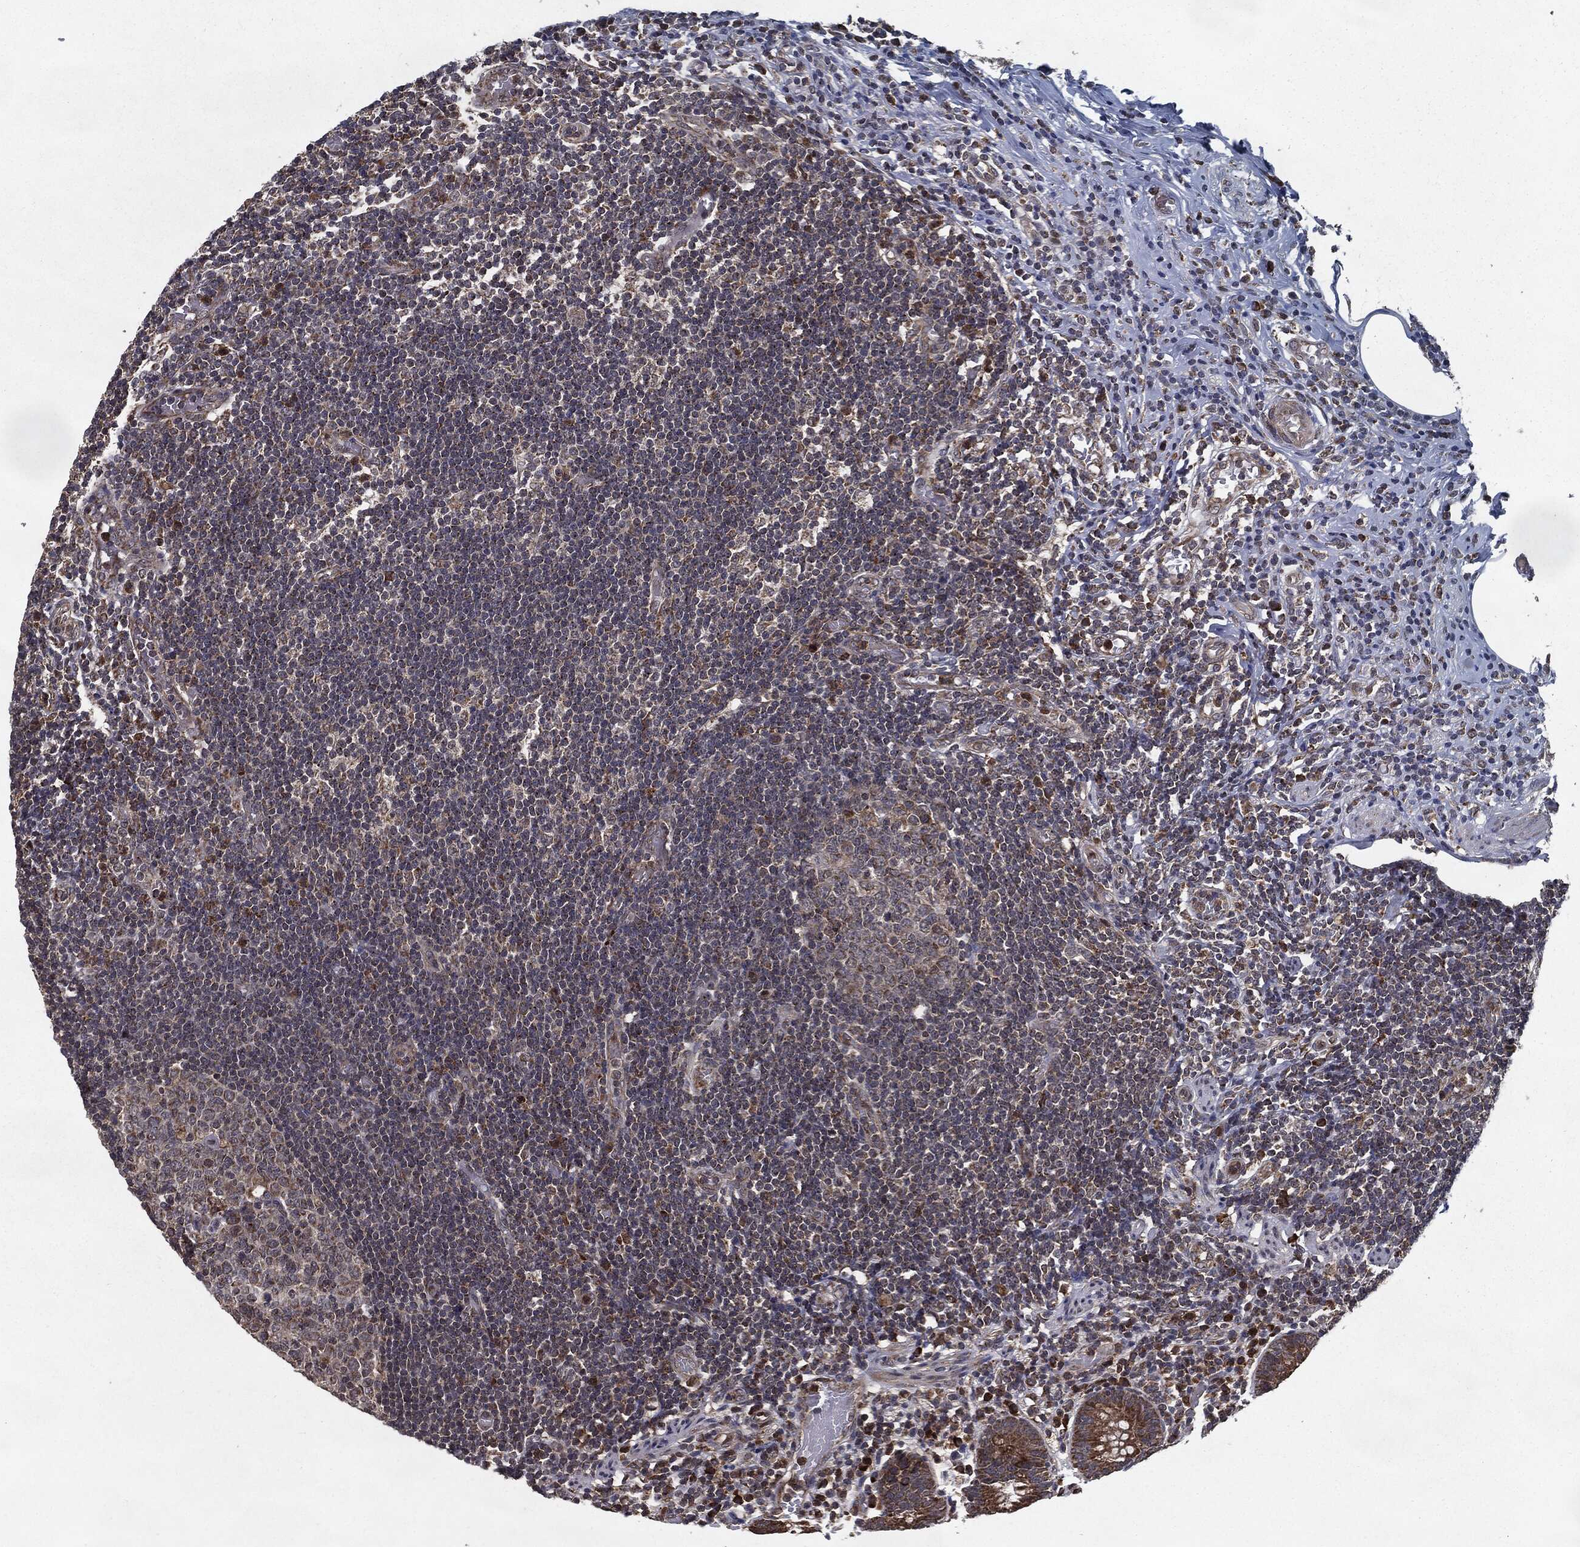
{"staining": {"intensity": "moderate", "quantity": ">75%", "location": "cytoplasmic/membranous"}, "tissue": "appendix", "cell_type": "Glandular cells", "image_type": "normal", "snomed": [{"axis": "morphology", "description": "Normal tissue, NOS"}, {"axis": "topography", "description": "Appendix"}], "caption": "High-magnification brightfield microscopy of unremarkable appendix stained with DAB (3,3'-diaminobenzidine) (brown) and counterstained with hematoxylin (blue). glandular cells exhibit moderate cytoplasmic/membranous staining is identified in about>75% of cells.", "gene": "HDAC5", "patient": {"sex": "female", "age": 40}}